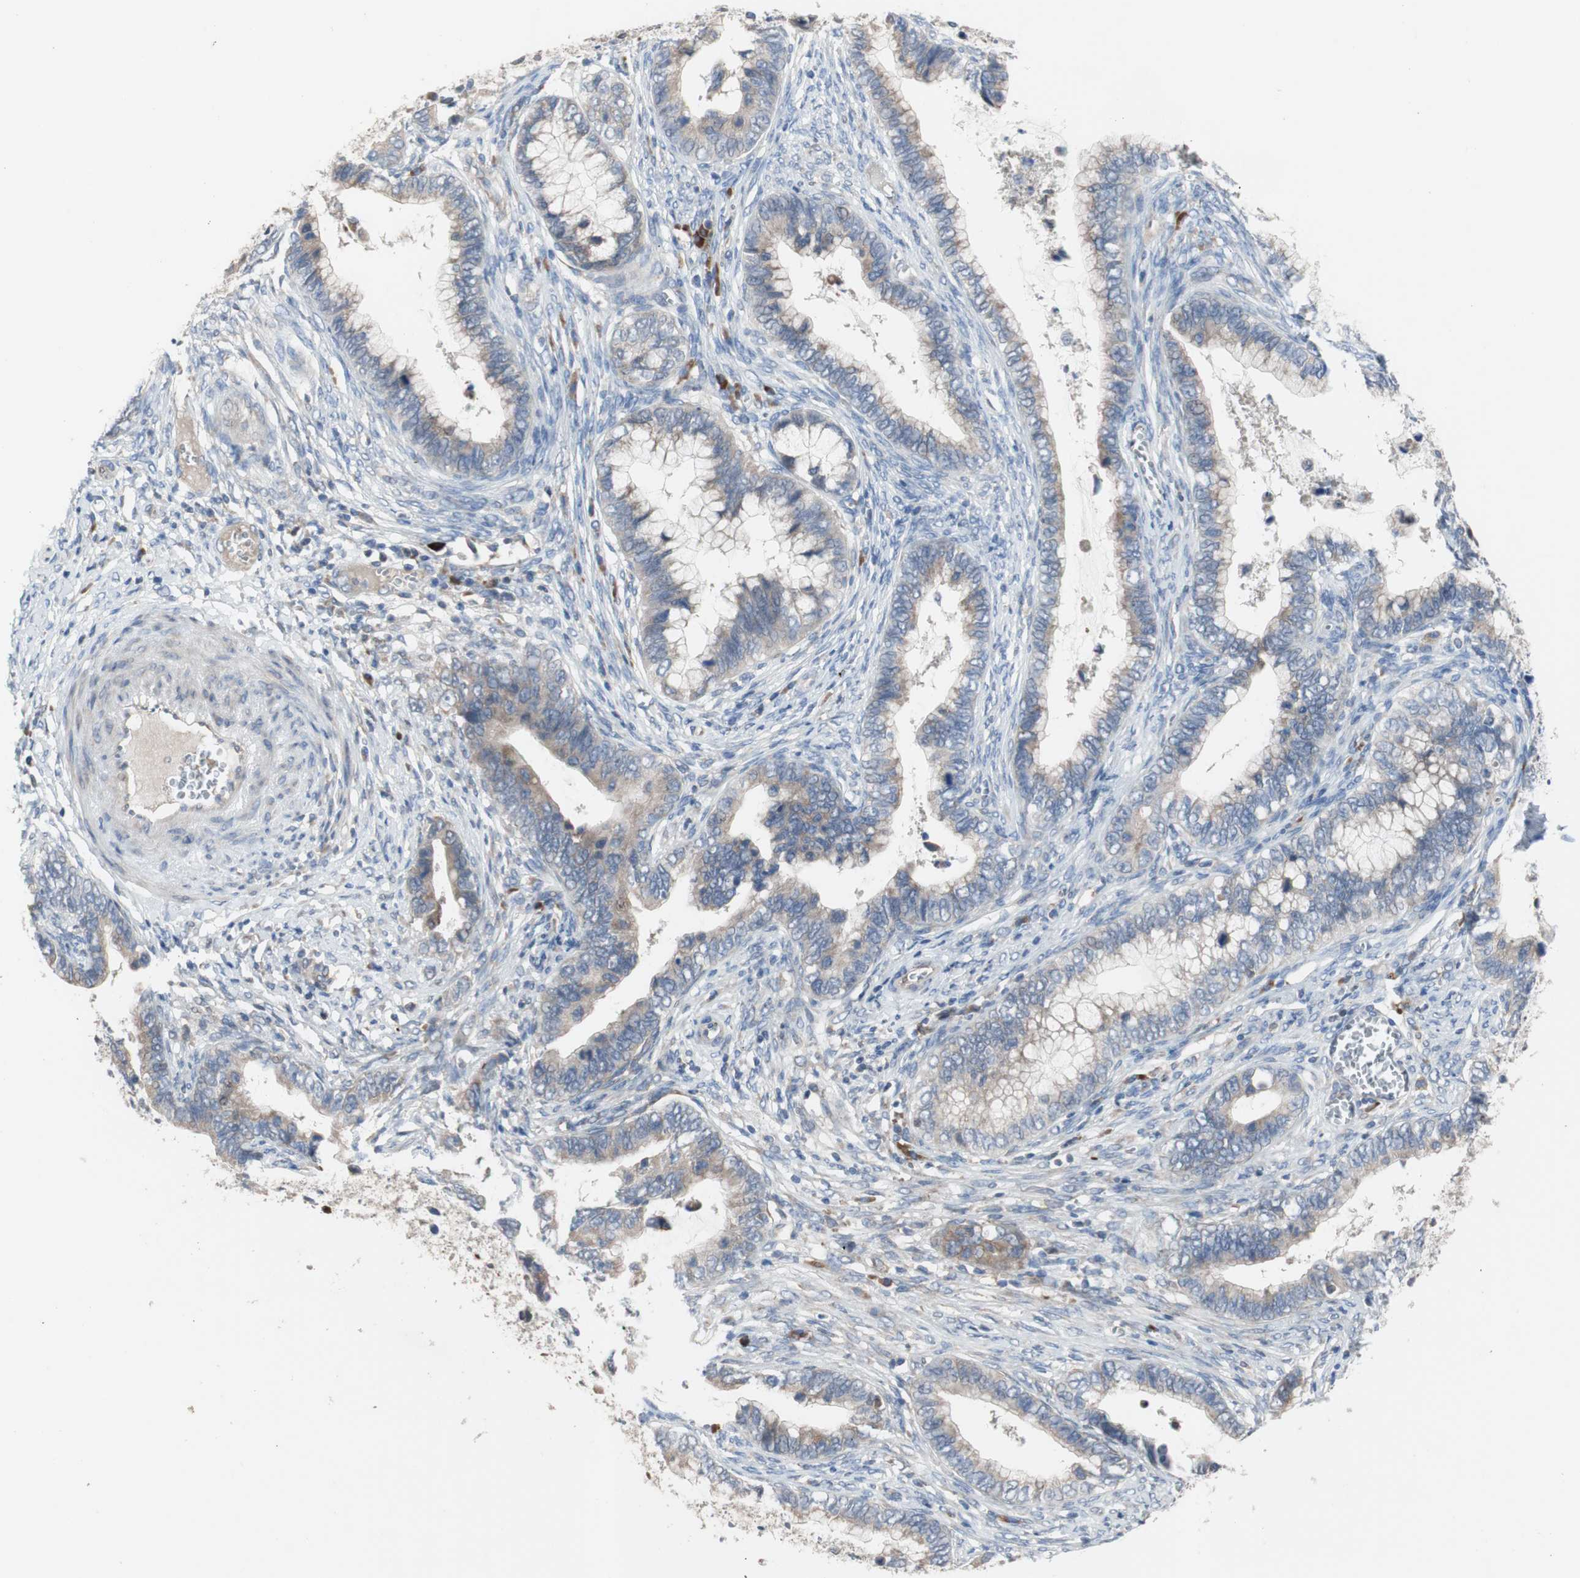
{"staining": {"intensity": "moderate", "quantity": "25%-75%", "location": "cytoplasmic/membranous"}, "tissue": "cervical cancer", "cell_type": "Tumor cells", "image_type": "cancer", "snomed": [{"axis": "morphology", "description": "Adenocarcinoma, NOS"}, {"axis": "topography", "description": "Cervix"}], "caption": "DAB immunohistochemical staining of cervical cancer reveals moderate cytoplasmic/membranous protein positivity in approximately 25%-75% of tumor cells.", "gene": "TTC14", "patient": {"sex": "female", "age": 44}}